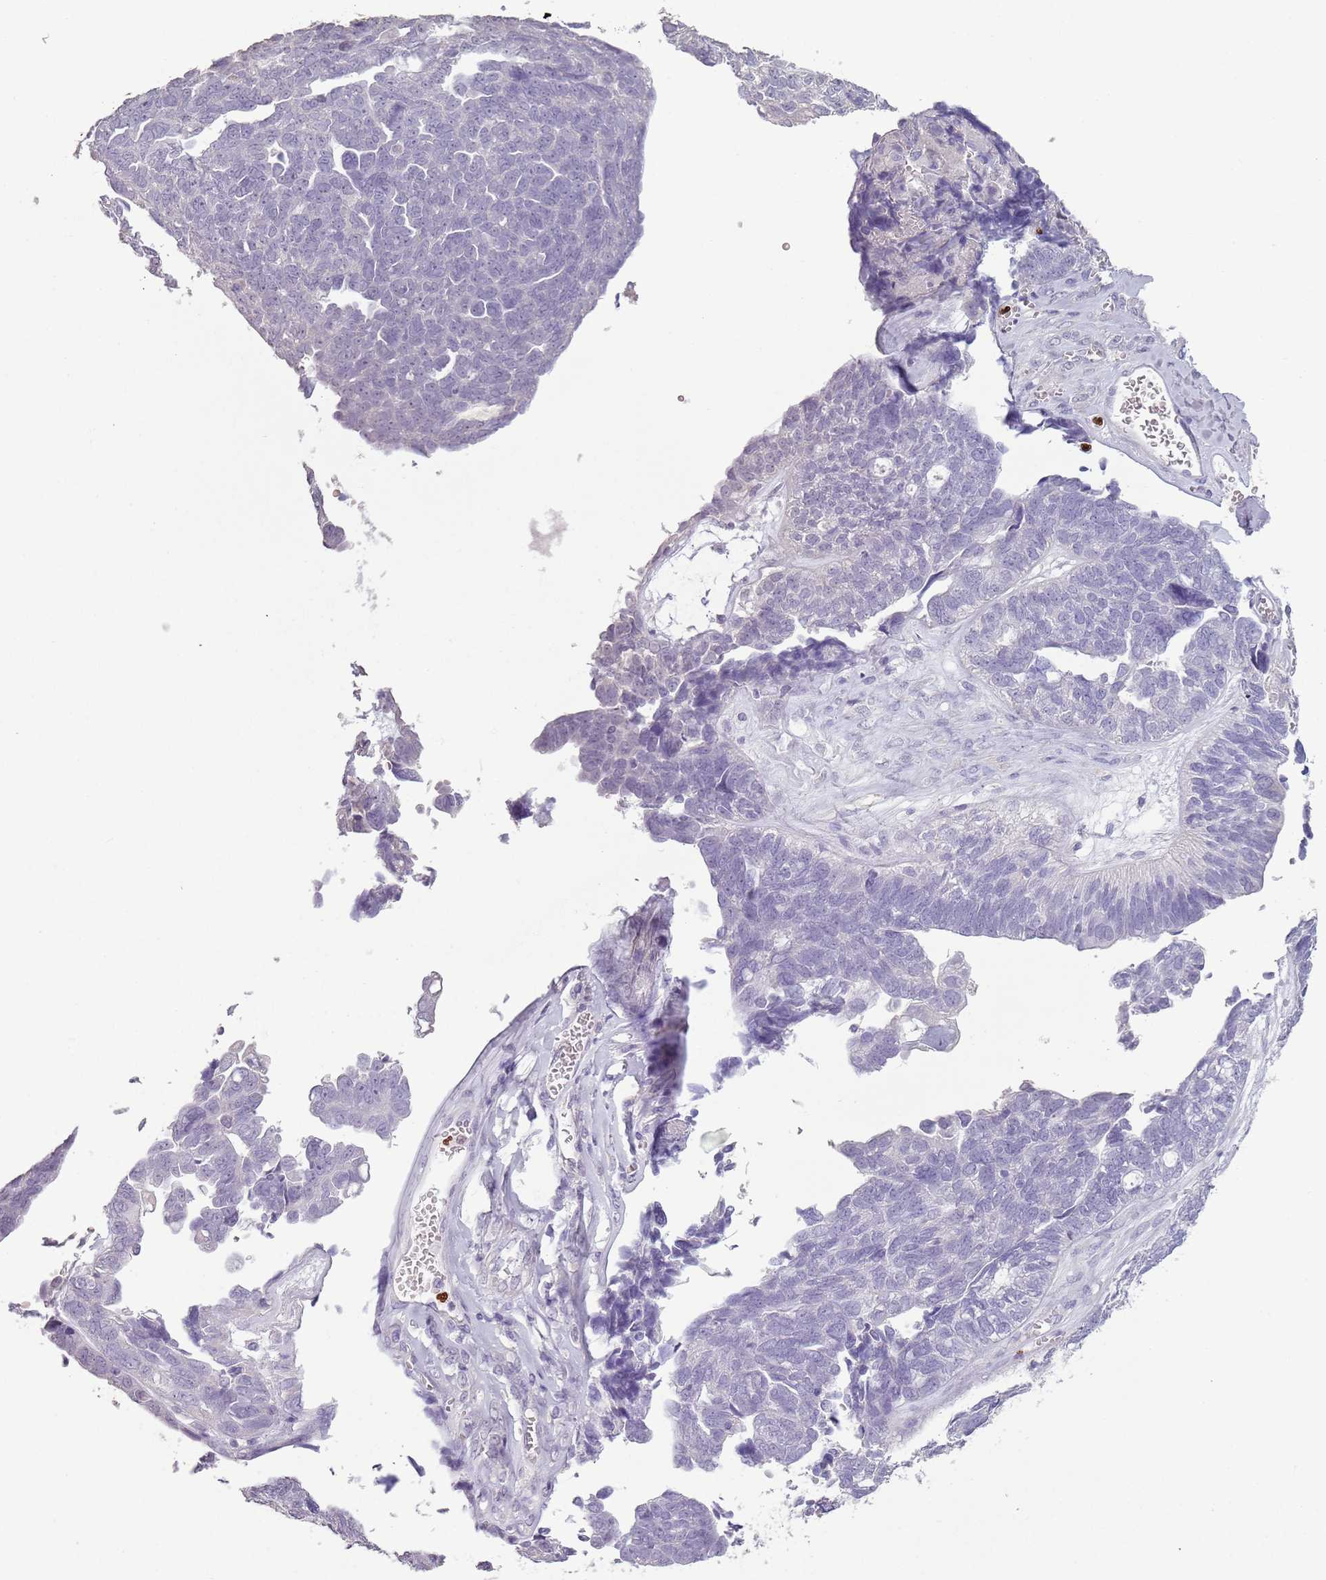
{"staining": {"intensity": "negative", "quantity": "none", "location": "none"}, "tissue": "ovarian cancer", "cell_type": "Tumor cells", "image_type": "cancer", "snomed": [{"axis": "morphology", "description": "Cystadenocarcinoma, serous, NOS"}, {"axis": "topography", "description": "Ovary"}], "caption": "IHC of ovarian cancer (serous cystadenocarcinoma) displays no positivity in tumor cells.", "gene": "CELF6", "patient": {"sex": "female", "age": 79}}